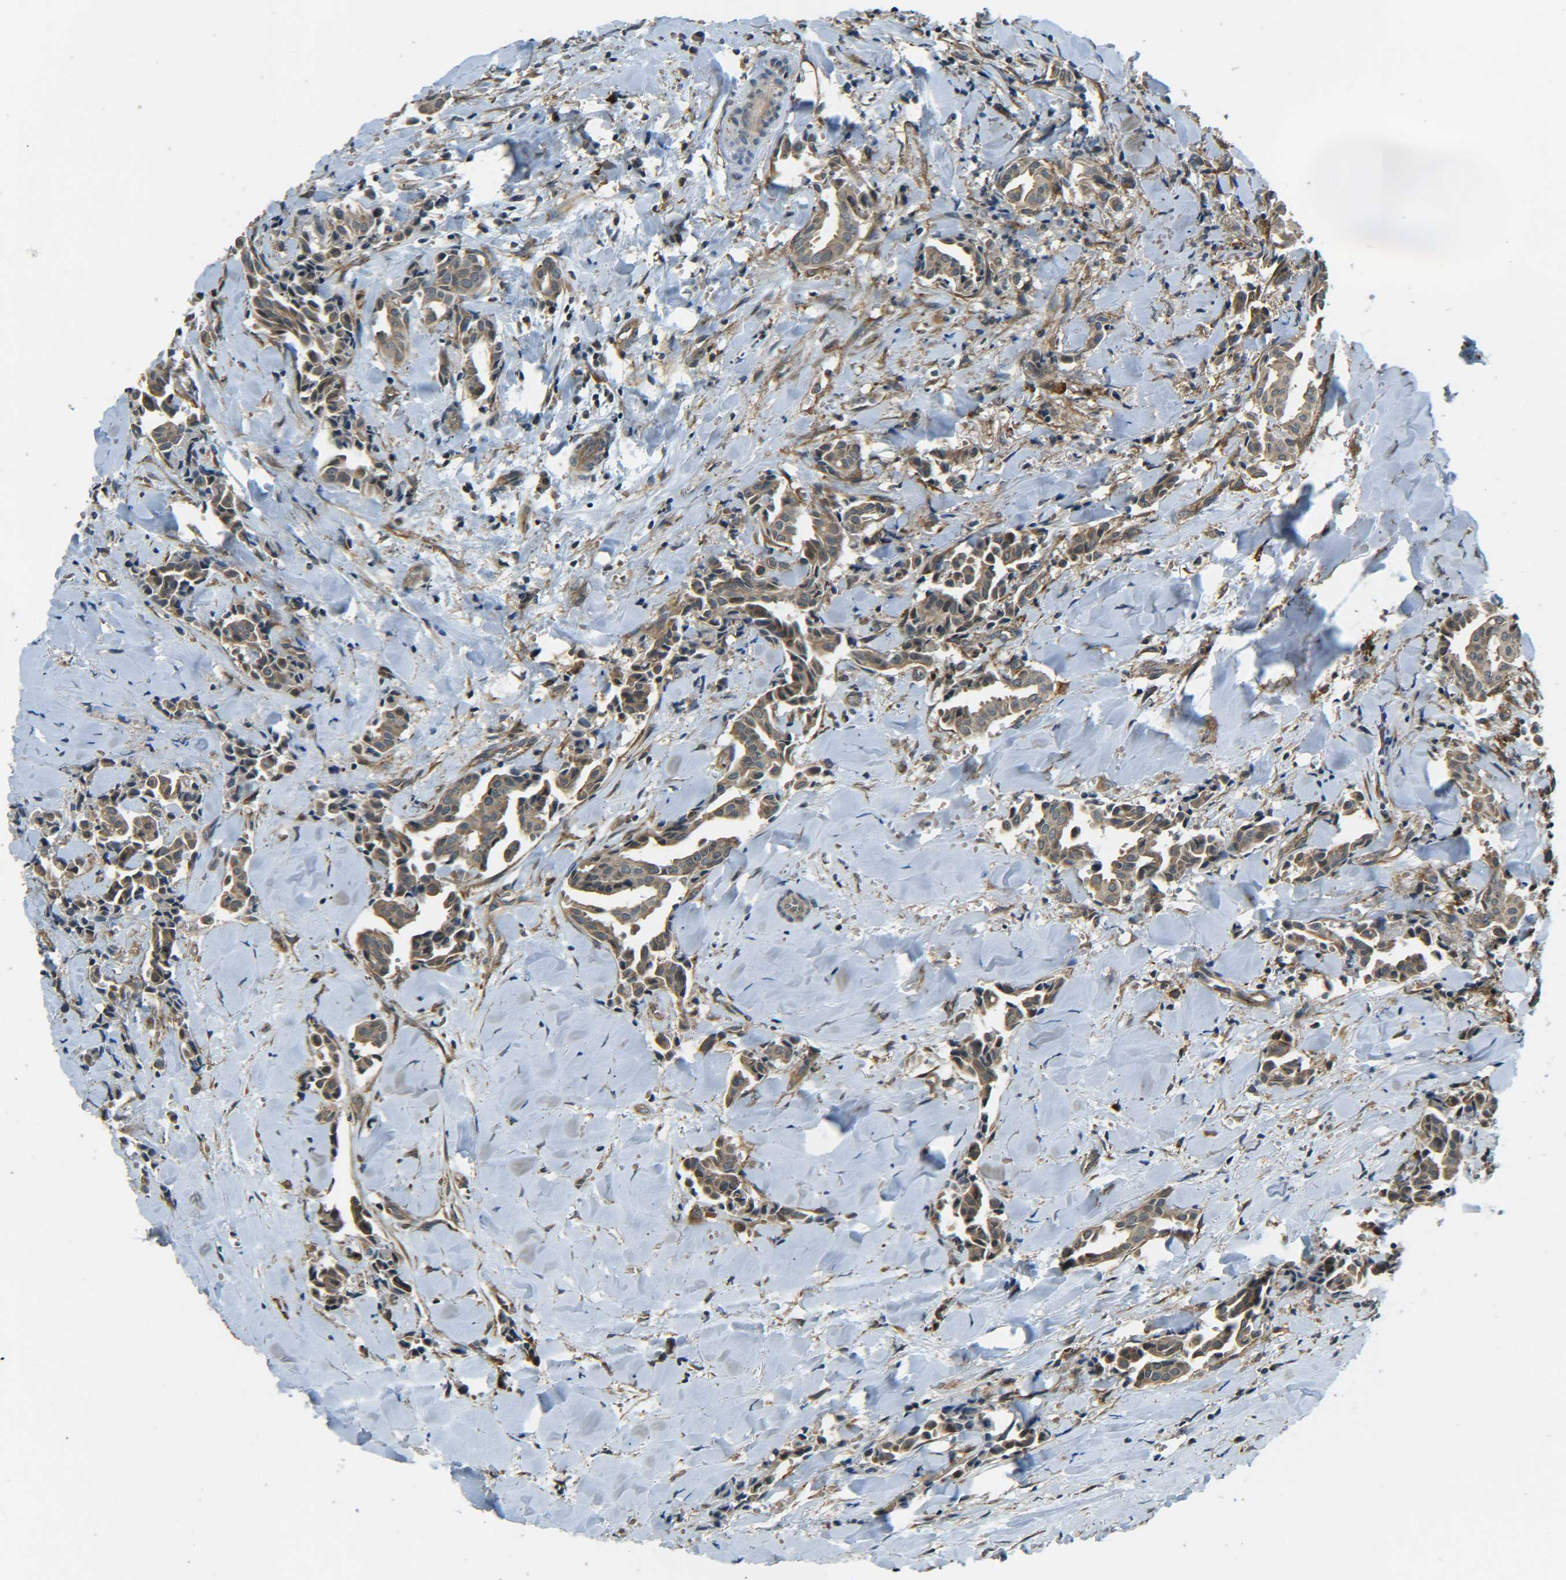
{"staining": {"intensity": "moderate", "quantity": ">75%", "location": "cytoplasmic/membranous"}, "tissue": "head and neck cancer", "cell_type": "Tumor cells", "image_type": "cancer", "snomed": [{"axis": "morphology", "description": "Adenocarcinoma, NOS"}, {"axis": "topography", "description": "Salivary gland"}, {"axis": "topography", "description": "Head-Neck"}], "caption": "This is a photomicrograph of immunohistochemistry staining of head and neck adenocarcinoma, which shows moderate staining in the cytoplasmic/membranous of tumor cells.", "gene": "DAB2", "patient": {"sex": "female", "age": 59}}